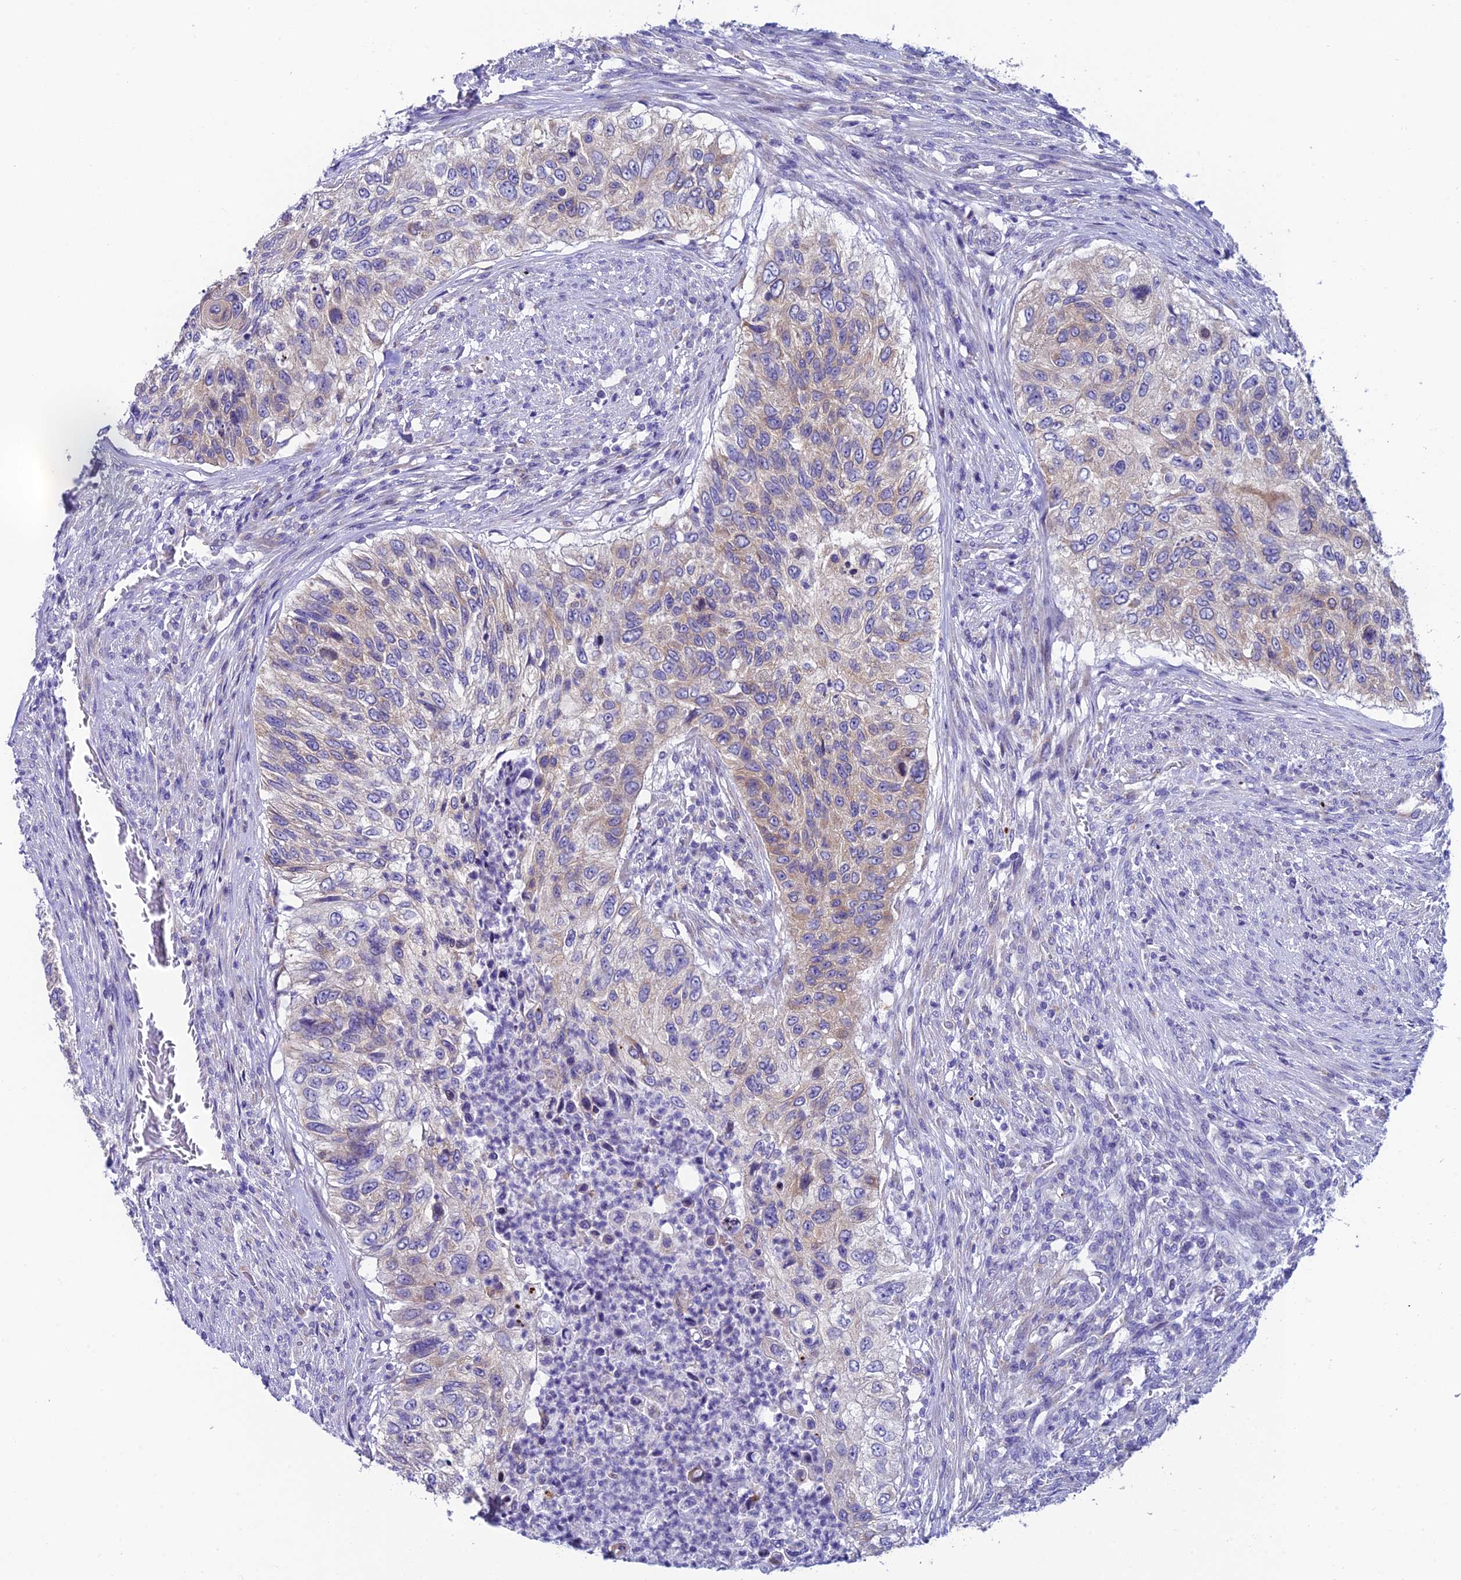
{"staining": {"intensity": "weak", "quantity": "25%-75%", "location": "cytoplasmic/membranous"}, "tissue": "urothelial cancer", "cell_type": "Tumor cells", "image_type": "cancer", "snomed": [{"axis": "morphology", "description": "Urothelial carcinoma, High grade"}, {"axis": "topography", "description": "Urinary bladder"}], "caption": "IHC histopathology image of neoplastic tissue: high-grade urothelial carcinoma stained using immunohistochemistry (IHC) displays low levels of weak protein expression localized specifically in the cytoplasmic/membranous of tumor cells, appearing as a cytoplasmic/membranous brown color.", "gene": "REEP4", "patient": {"sex": "female", "age": 60}}